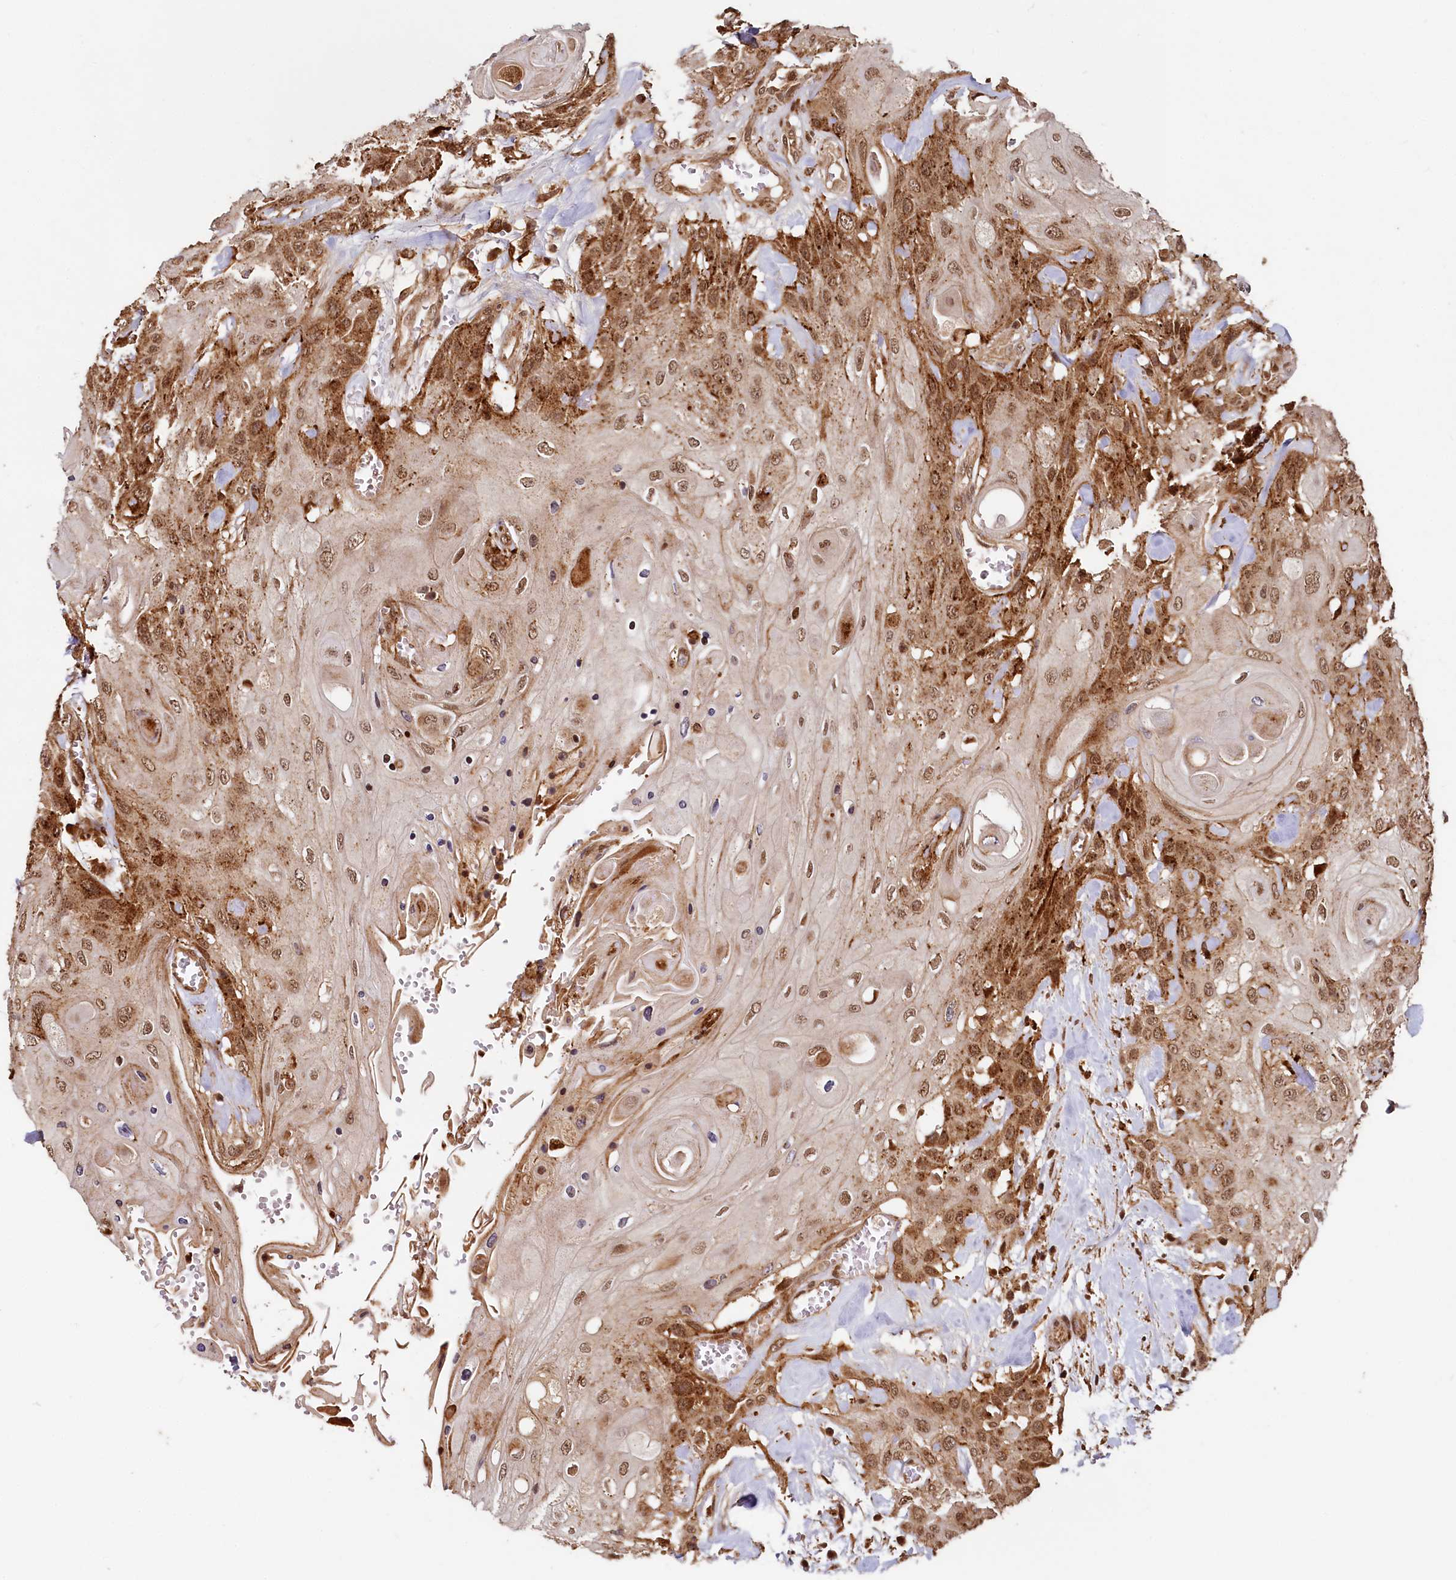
{"staining": {"intensity": "moderate", "quantity": ">75%", "location": "cytoplasmic/membranous,nuclear"}, "tissue": "head and neck cancer", "cell_type": "Tumor cells", "image_type": "cancer", "snomed": [{"axis": "morphology", "description": "Squamous cell carcinoma, NOS"}, {"axis": "topography", "description": "Head-Neck"}], "caption": "Protein analysis of head and neck cancer (squamous cell carcinoma) tissue displays moderate cytoplasmic/membranous and nuclear expression in approximately >75% of tumor cells.", "gene": "TRIM23", "patient": {"sex": "female", "age": 43}}